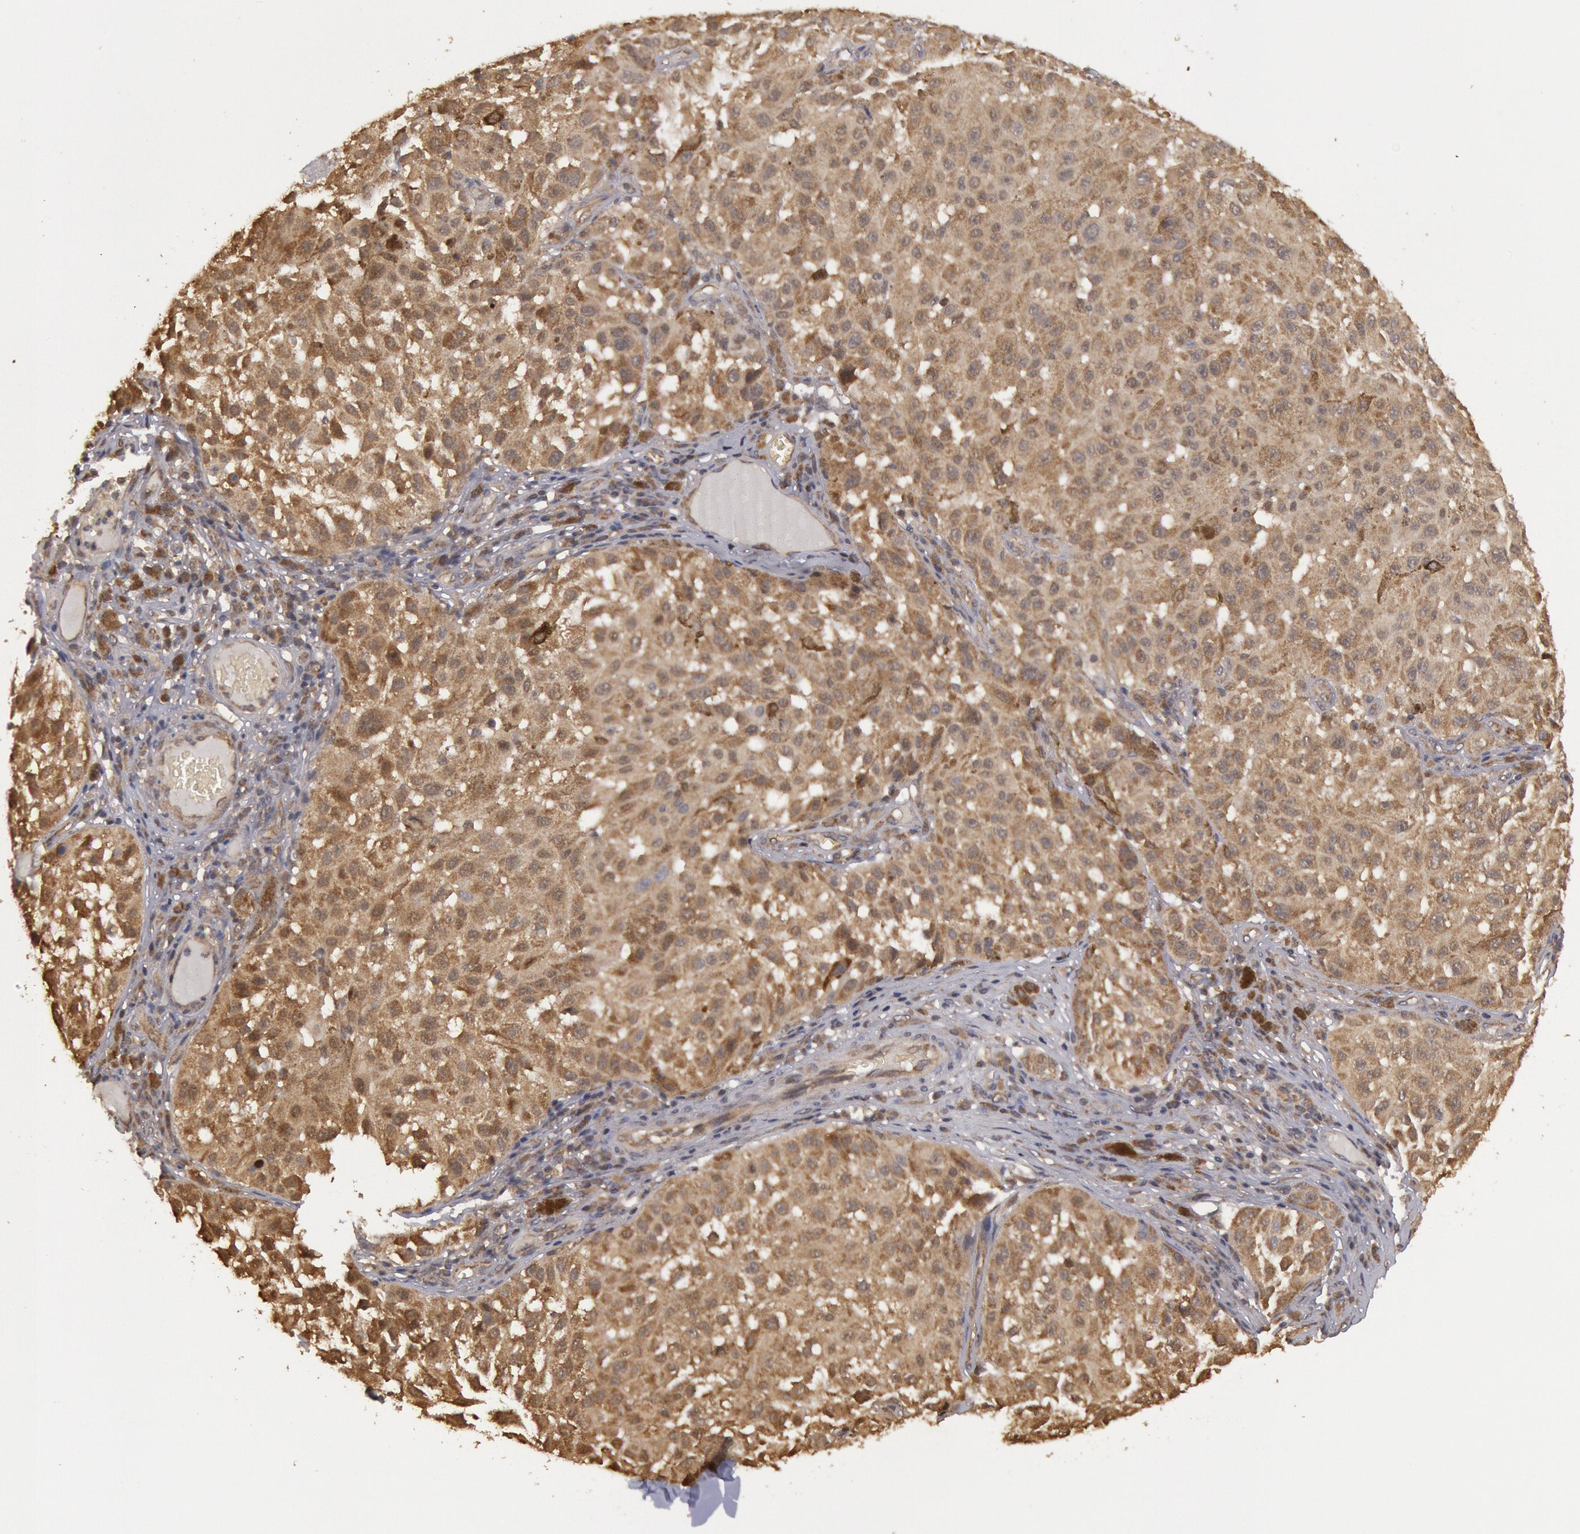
{"staining": {"intensity": "moderate", "quantity": ">75%", "location": "cytoplasmic/membranous"}, "tissue": "melanoma", "cell_type": "Tumor cells", "image_type": "cancer", "snomed": [{"axis": "morphology", "description": "Malignant melanoma, NOS"}, {"axis": "topography", "description": "Skin"}], "caption": "Immunohistochemistry (DAB) staining of malignant melanoma shows moderate cytoplasmic/membranous protein staining in about >75% of tumor cells.", "gene": "USP14", "patient": {"sex": "female", "age": 64}}